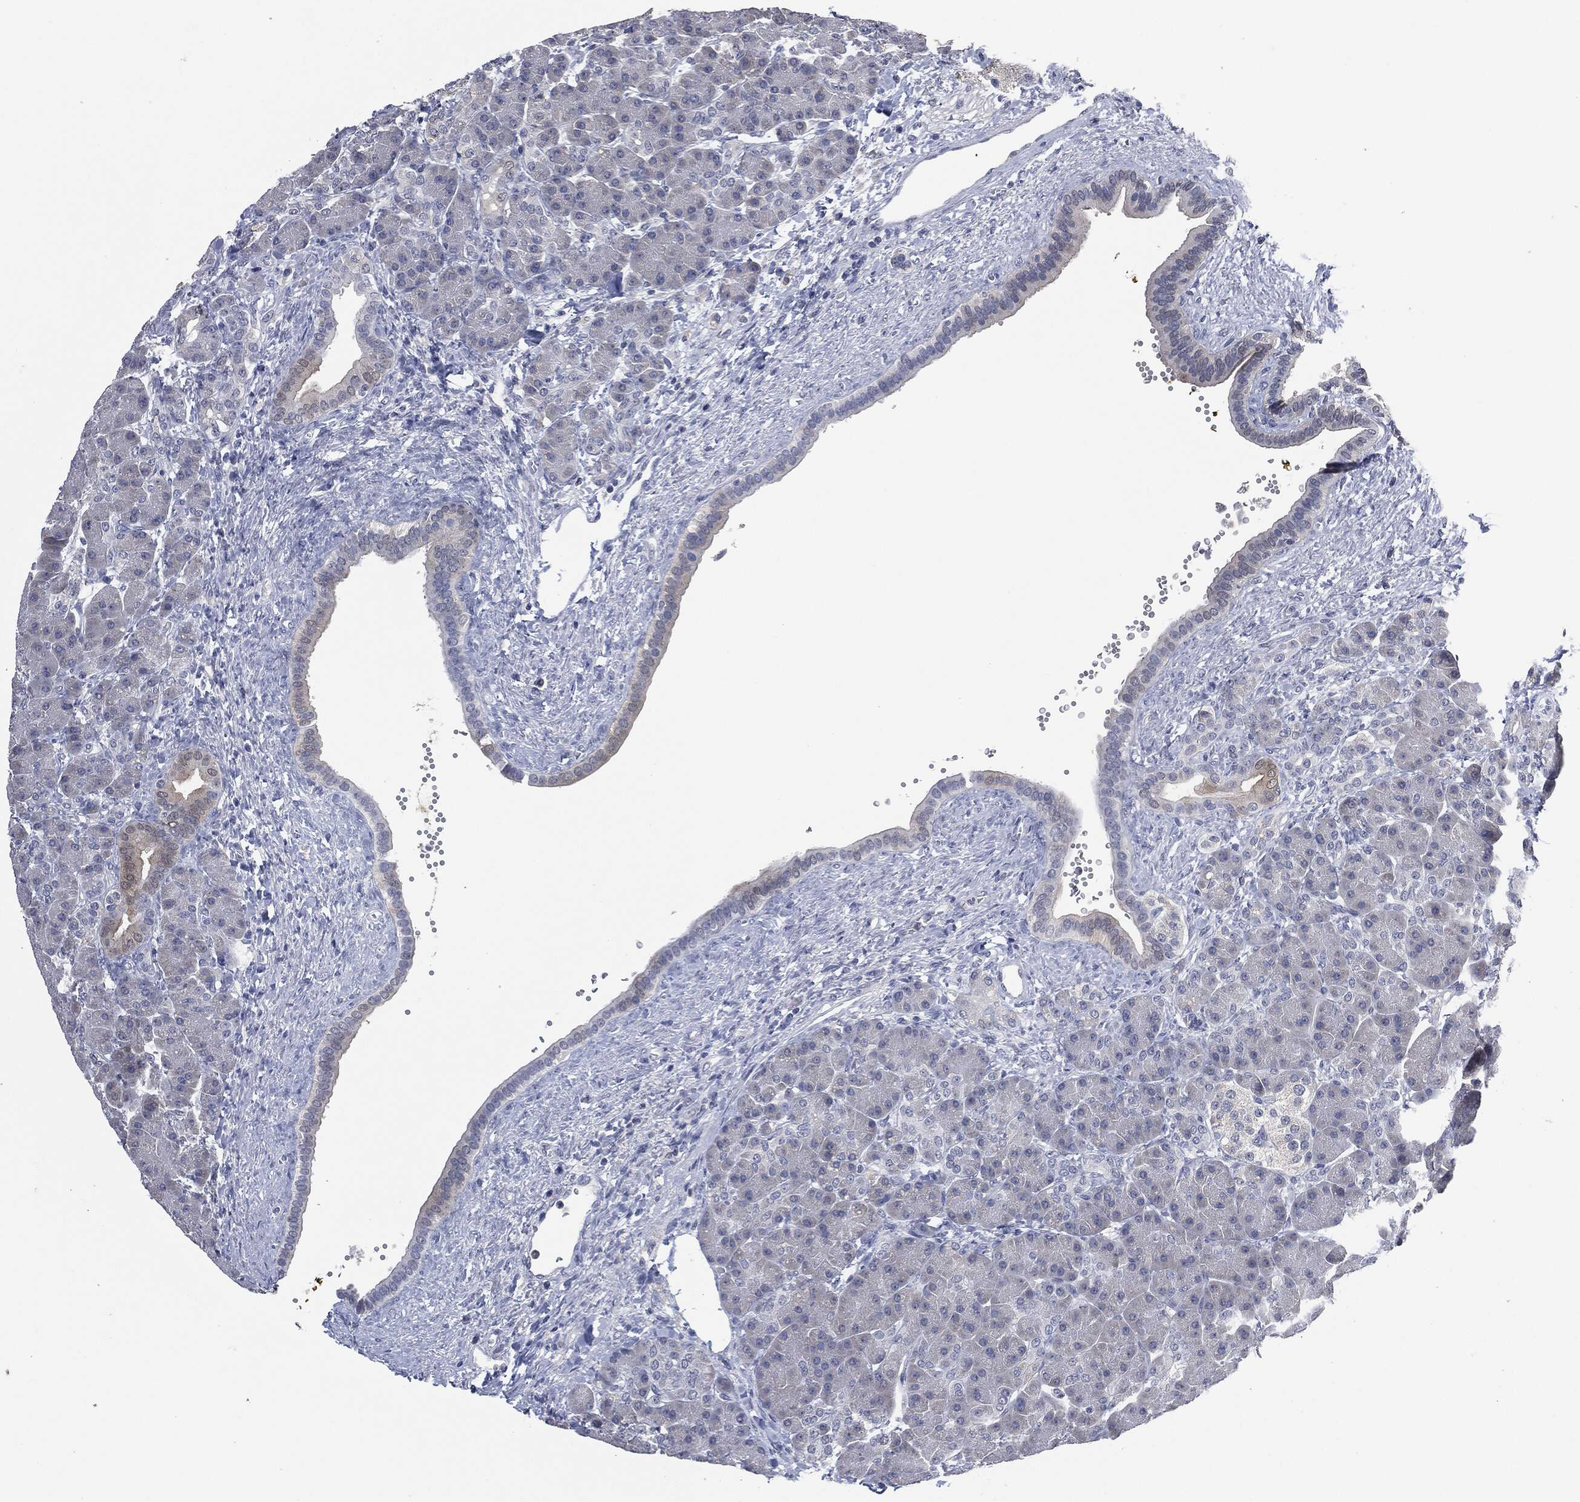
{"staining": {"intensity": "negative", "quantity": "none", "location": "none"}, "tissue": "pancreas", "cell_type": "Exocrine glandular cells", "image_type": "normal", "snomed": [{"axis": "morphology", "description": "Normal tissue, NOS"}, {"axis": "topography", "description": "Pancreas"}], "caption": "This is a photomicrograph of immunohistochemistry staining of unremarkable pancreas, which shows no staining in exocrine glandular cells.", "gene": "IL1RN", "patient": {"sex": "female", "age": 63}}